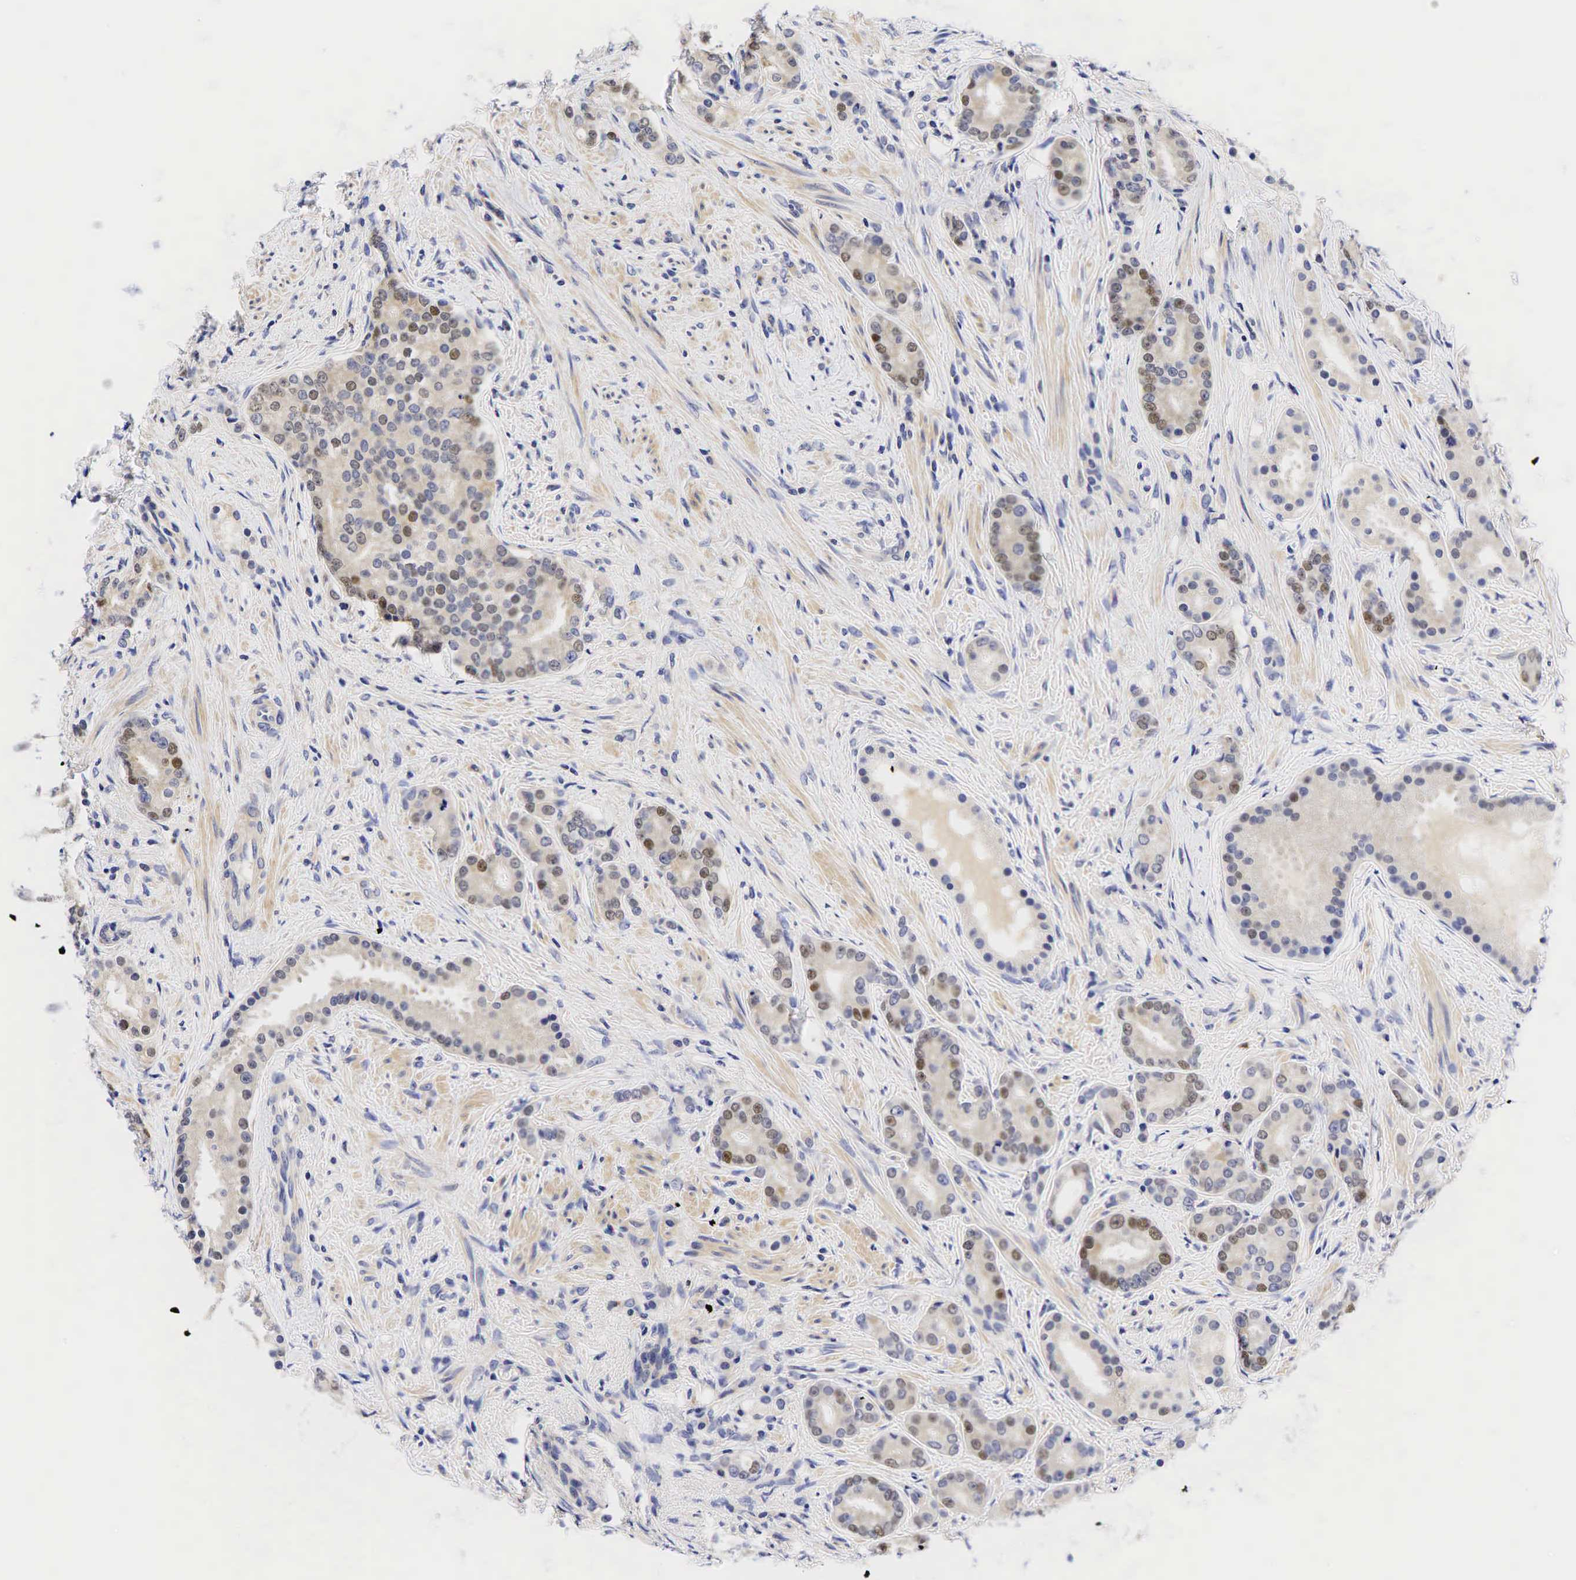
{"staining": {"intensity": "moderate", "quantity": "25%-75%", "location": "nuclear"}, "tissue": "prostate cancer", "cell_type": "Tumor cells", "image_type": "cancer", "snomed": [{"axis": "morphology", "description": "Adenocarcinoma, Medium grade"}, {"axis": "topography", "description": "Prostate"}], "caption": "The photomicrograph reveals staining of prostate cancer (adenocarcinoma (medium-grade)), revealing moderate nuclear protein expression (brown color) within tumor cells.", "gene": "CCND1", "patient": {"sex": "male", "age": 59}}